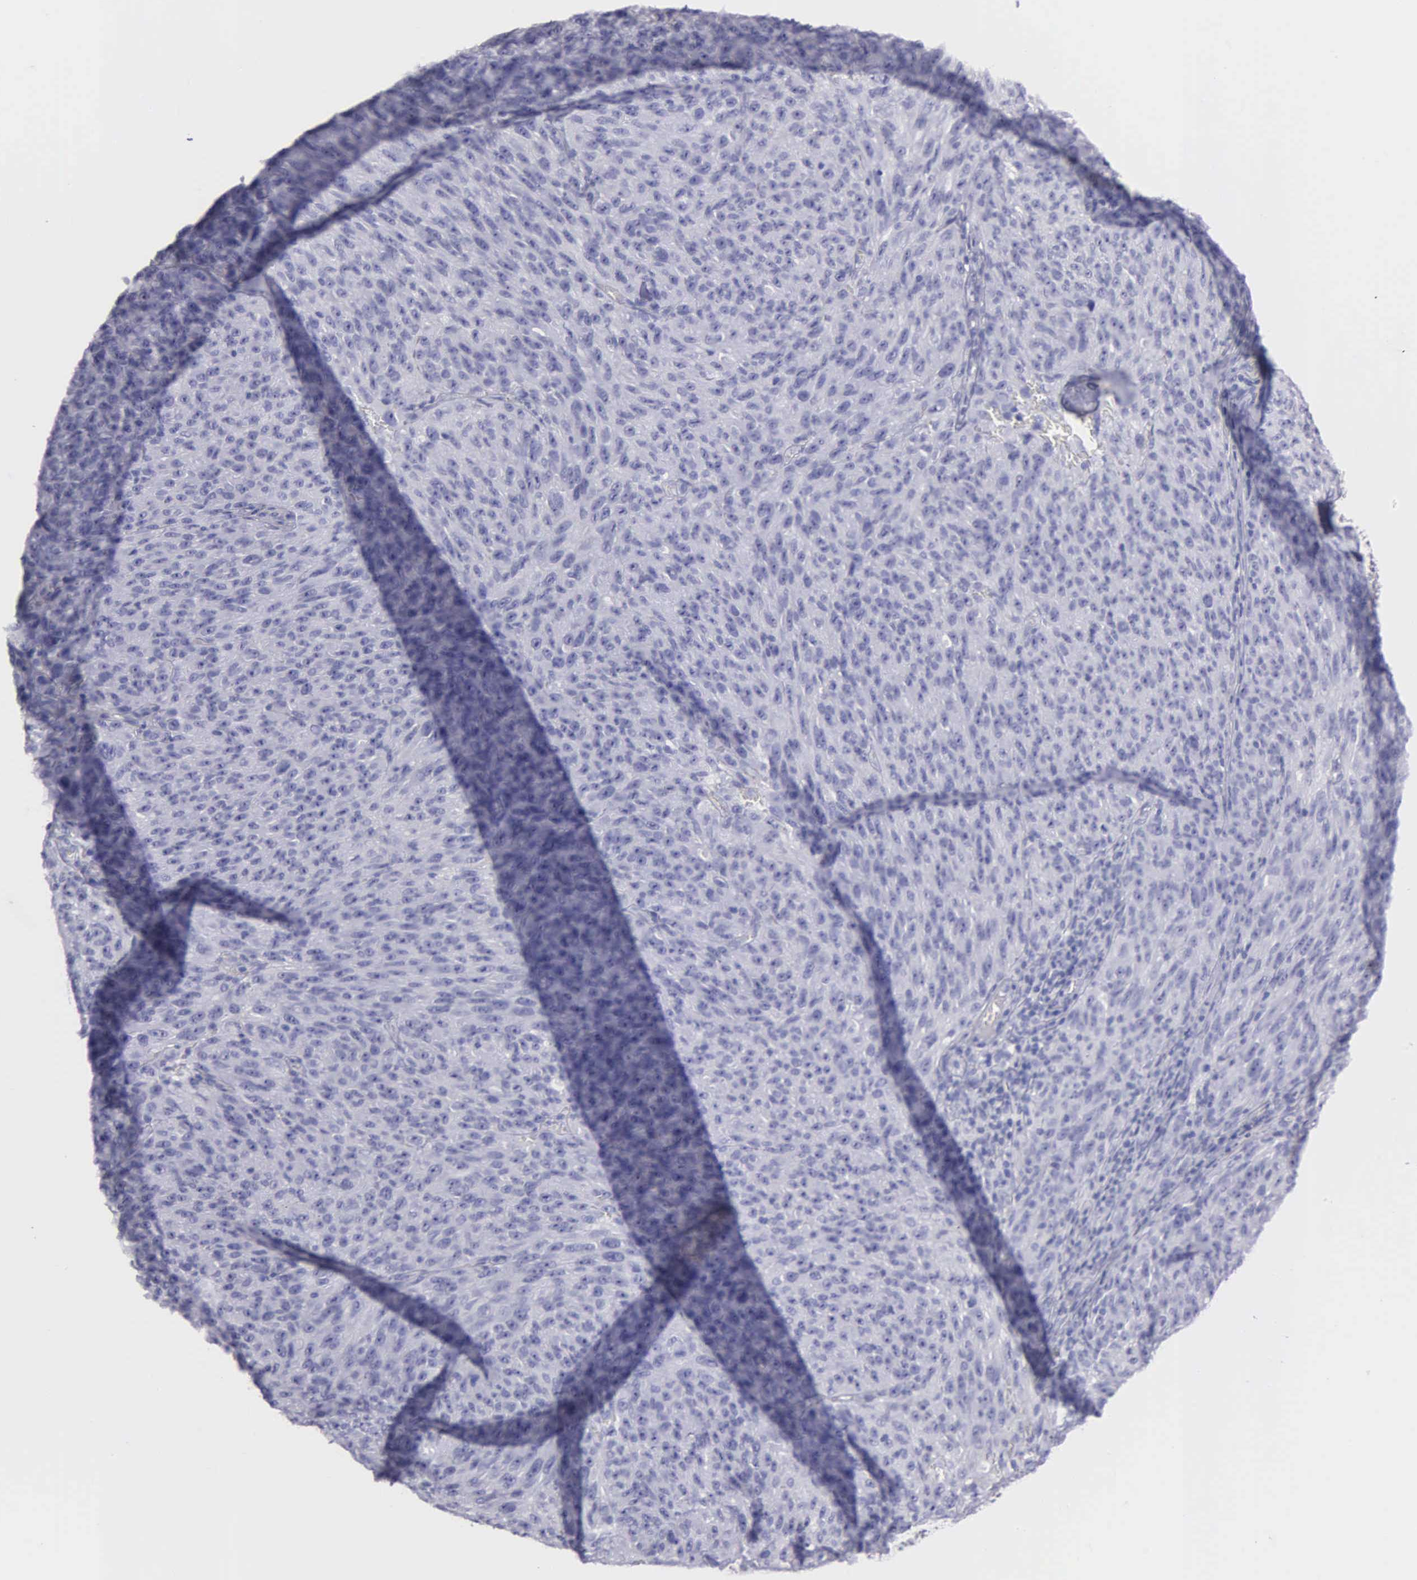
{"staining": {"intensity": "negative", "quantity": "none", "location": "none"}, "tissue": "melanoma", "cell_type": "Tumor cells", "image_type": "cancer", "snomed": [{"axis": "morphology", "description": "Malignant melanoma, NOS"}, {"axis": "topography", "description": "Skin"}], "caption": "There is no significant staining in tumor cells of malignant melanoma.", "gene": "FBLN5", "patient": {"sex": "male", "age": 76}}